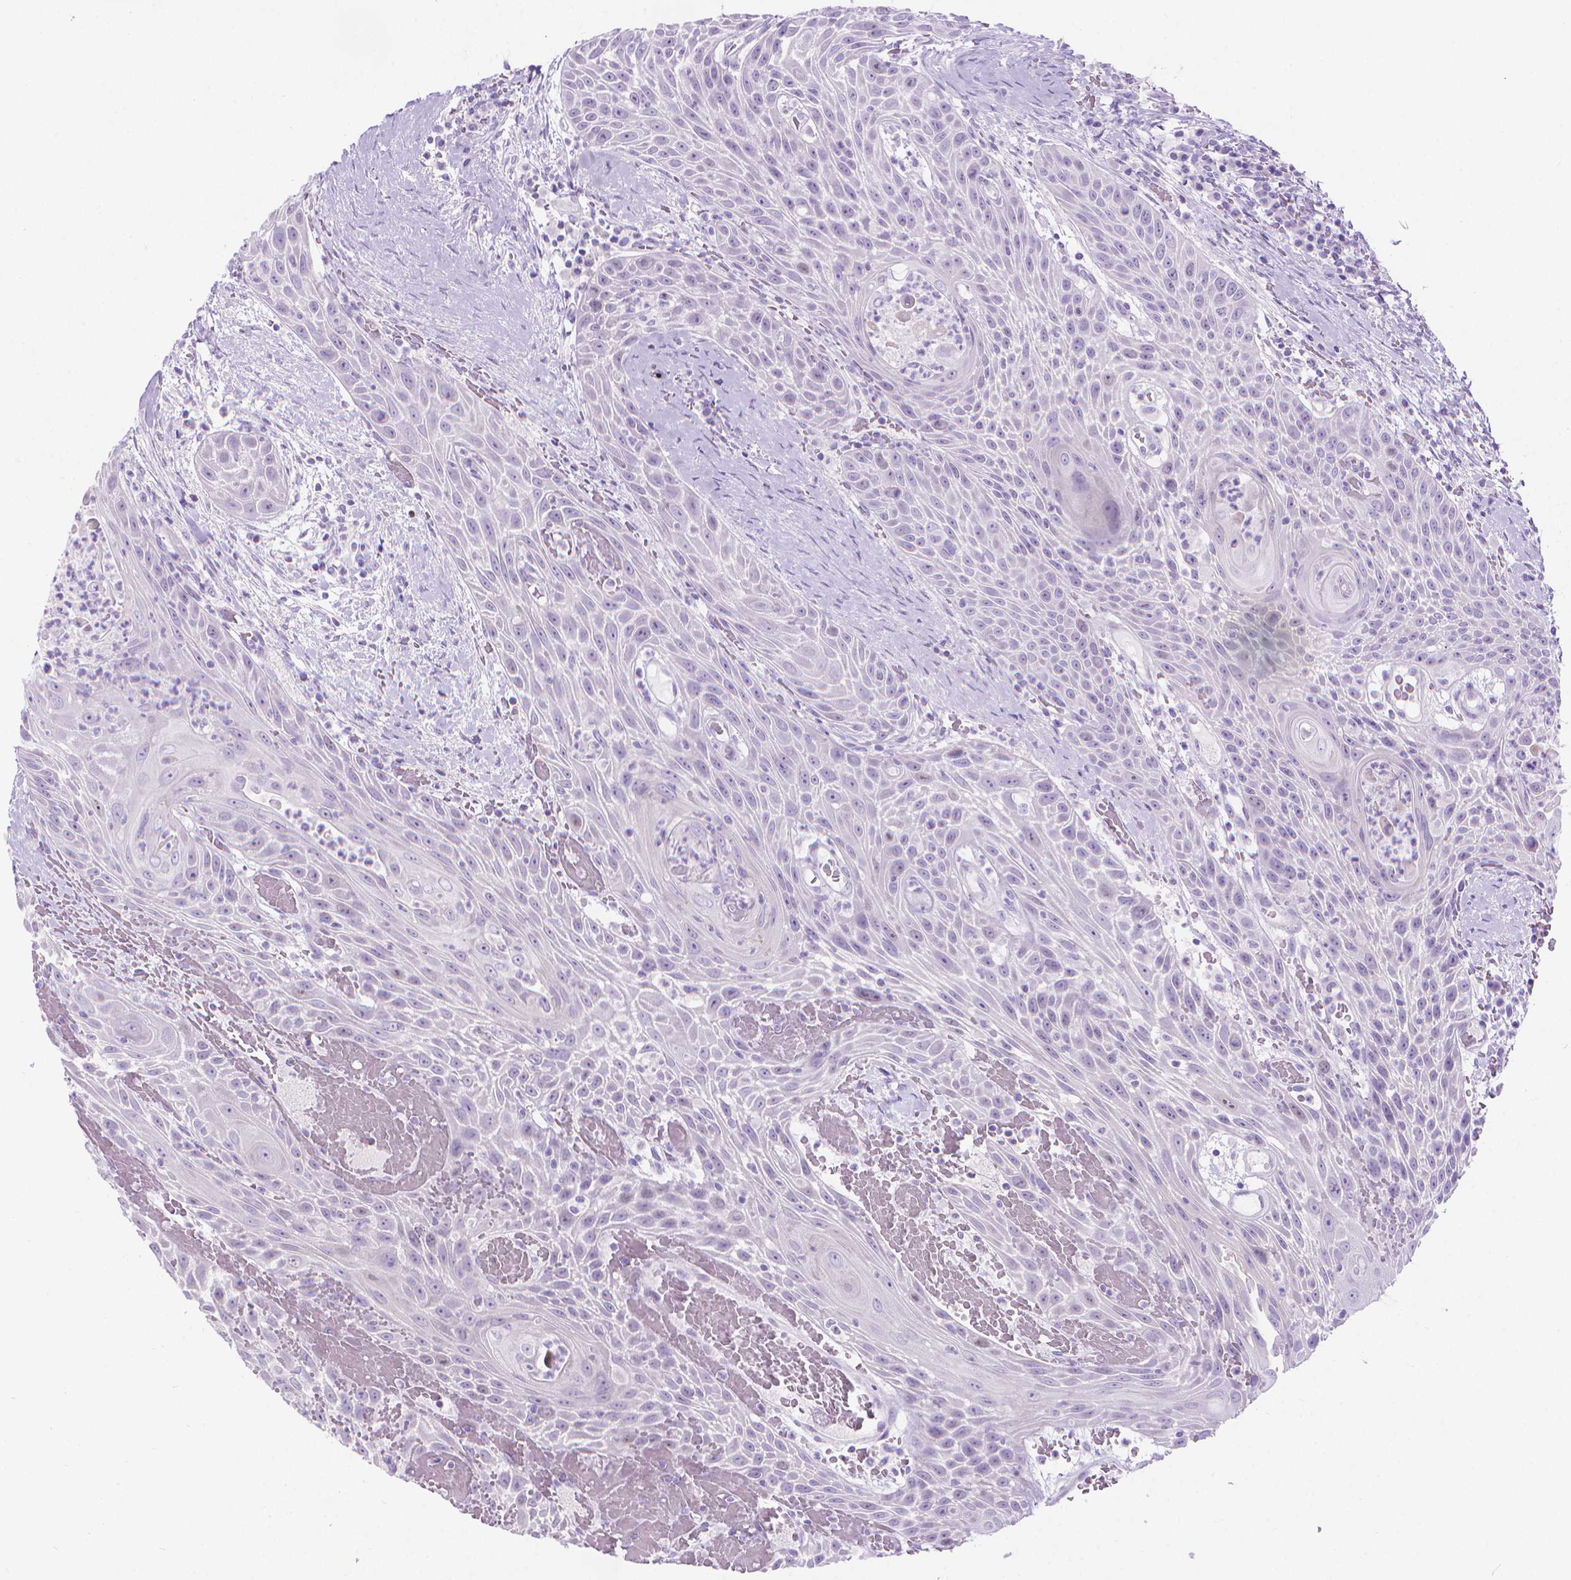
{"staining": {"intensity": "negative", "quantity": "none", "location": "none"}, "tissue": "head and neck cancer", "cell_type": "Tumor cells", "image_type": "cancer", "snomed": [{"axis": "morphology", "description": "Squamous cell carcinoma, NOS"}, {"axis": "topography", "description": "Head-Neck"}], "caption": "A high-resolution photomicrograph shows immunohistochemistry (IHC) staining of head and neck cancer (squamous cell carcinoma), which displays no significant positivity in tumor cells.", "gene": "SPAG6", "patient": {"sex": "male", "age": 69}}